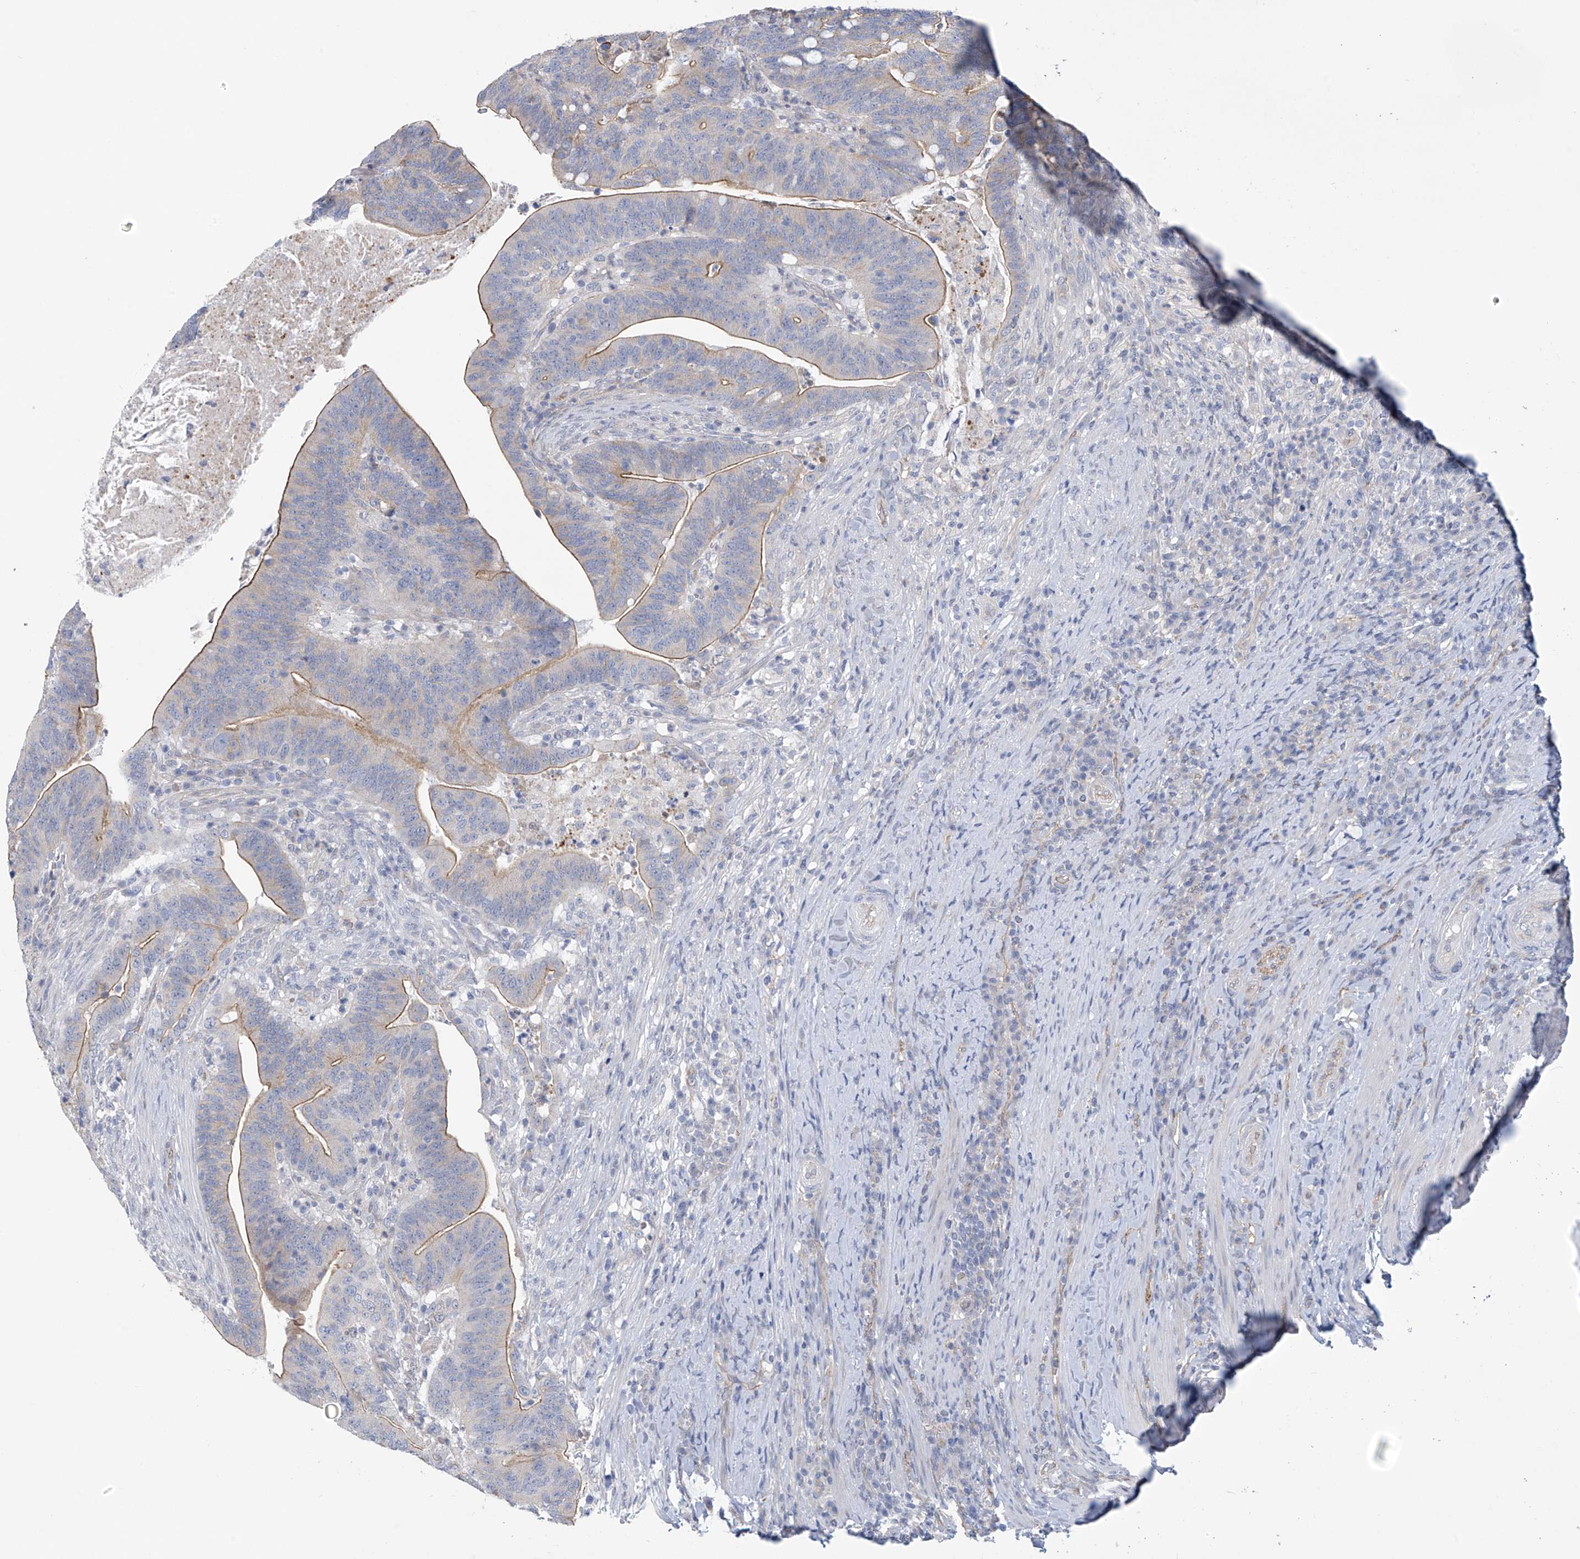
{"staining": {"intensity": "weak", "quantity": "25%-75%", "location": "cytoplasmic/membranous"}, "tissue": "colorectal cancer", "cell_type": "Tumor cells", "image_type": "cancer", "snomed": [{"axis": "morphology", "description": "Adenocarcinoma, NOS"}, {"axis": "topography", "description": "Colon"}], "caption": "A brown stain shows weak cytoplasmic/membranous positivity of a protein in human colorectal adenocarcinoma tumor cells.", "gene": "ABHD13", "patient": {"sex": "female", "age": 66}}